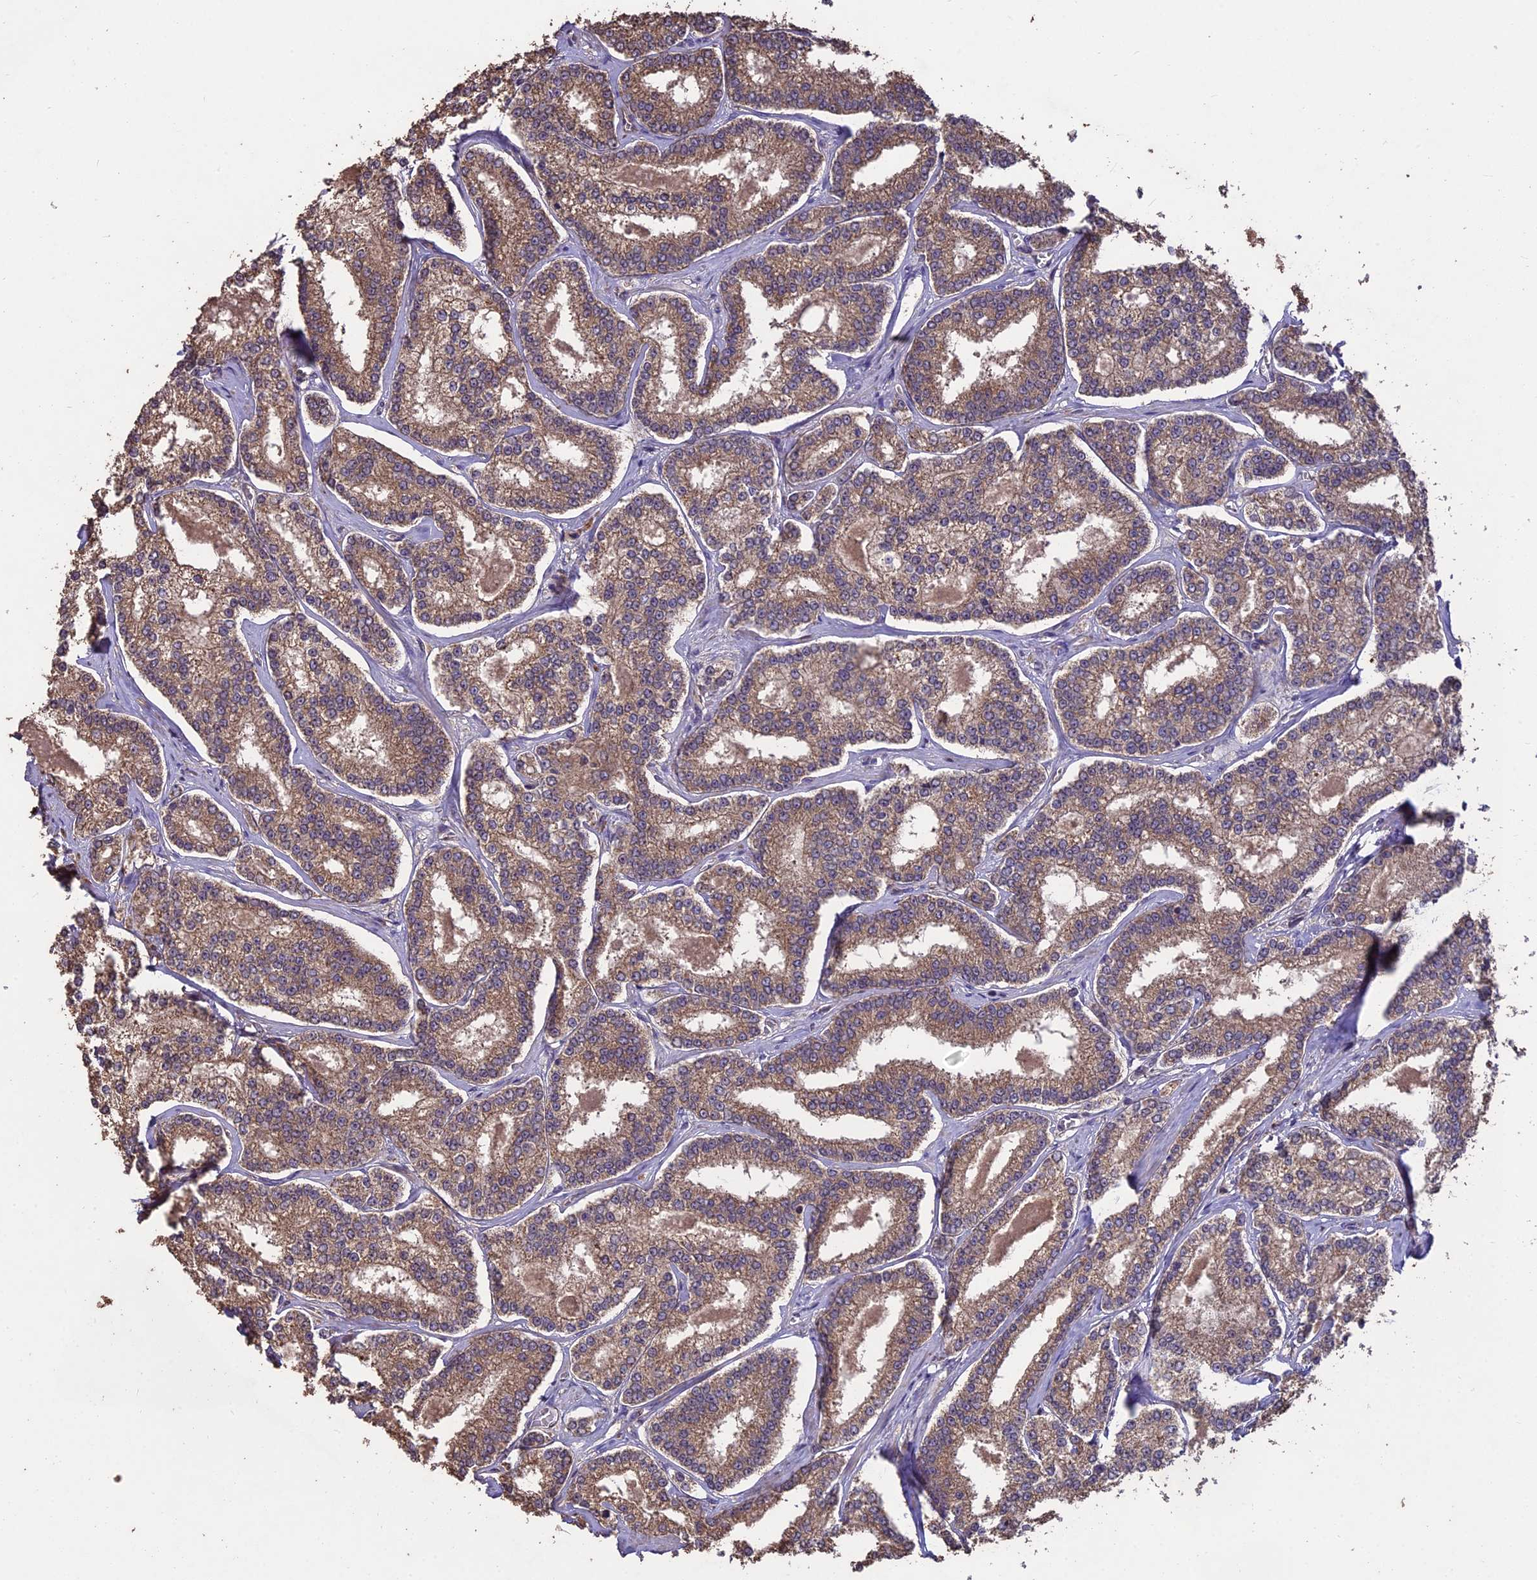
{"staining": {"intensity": "moderate", "quantity": ">75%", "location": "cytoplasmic/membranous"}, "tissue": "prostate cancer", "cell_type": "Tumor cells", "image_type": "cancer", "snomed": [{"axis": "morphology", "description": "Normal tissue, NOS"}, {"axis": "morphology", "description": "Adenocarcinoma, High grade"}, {"axis": "topography", "description": "Prostate"}], "caption": "Immunohistochemical staining of high-grade adenocarcinoma (prostate) shows moderate cytoplasmic/membranous protein positivity in approximately >75% of tumor cells. The staining was performed using DAB (3,3'-diaminobenzidine), with brown indicating positive protein expression. Nuclei are stained blue with hematoxylin.", "gene": "TTLL10", "patient": {"sex": "male", "age": 83}}